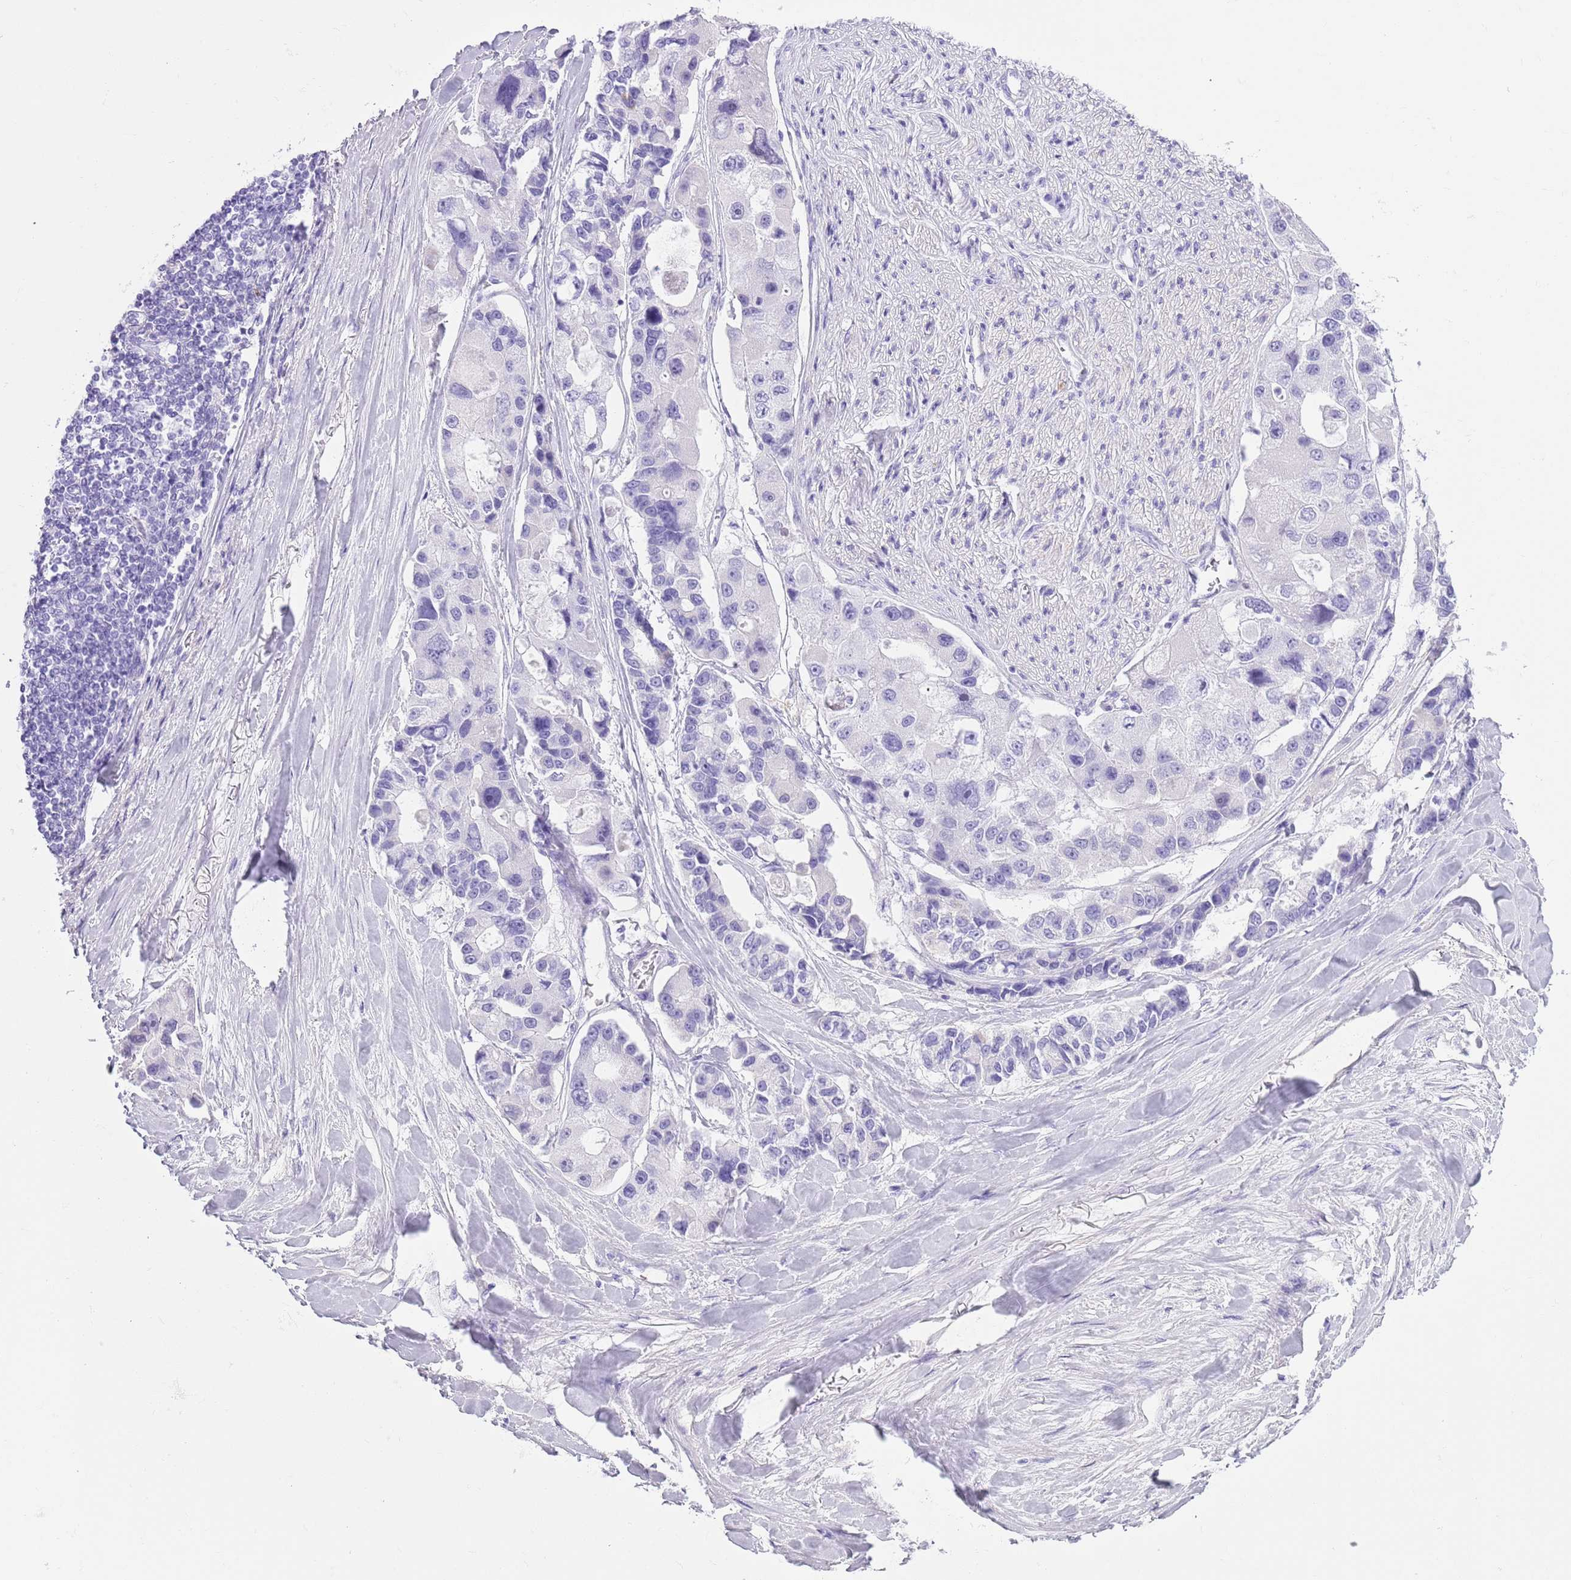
{"staining": {"intensity": "negative", "quantity": "none", "location": "none"}, "tissue": "lung cancer", "cell_type": "Tumor cells", "image_type": "cancer", "snomed": [{"axis": "morphology", "description": "Adenocarcinoma, NOS"}, {"axis": "topography", "description": "Lung"}], "caption": "This is an immunohistochemistry (IHC) micrograph of lung cancer. There is no positivity in tumor cells.", "gene": "SLC7A14", "patient": {"sex": "female", "age": 54}}